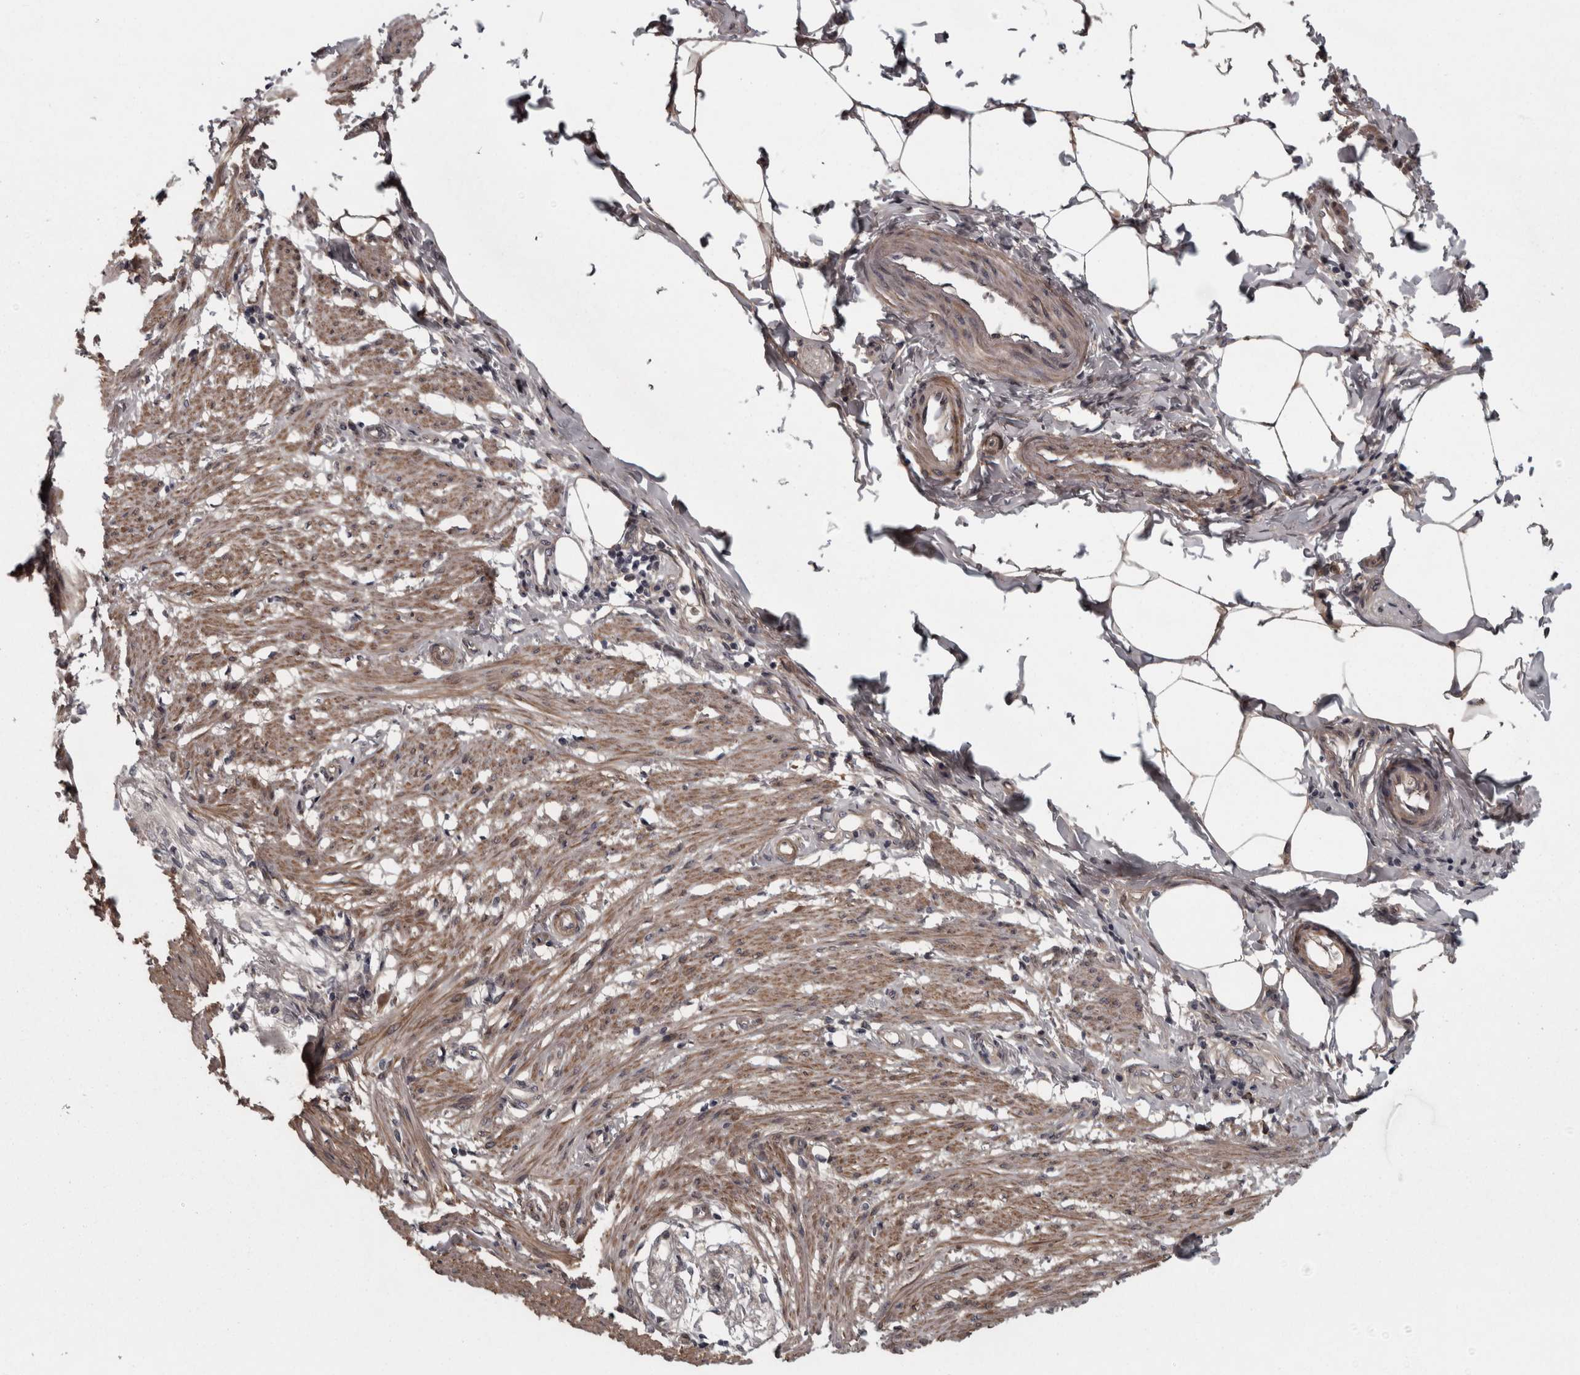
{"staining": {"intensity": "moderate", "quantity": ">75%", "location": "cytoplasmic/membranous"}, "tissue": "smooth muscle", "cell_type": "Smooth muscle cells", "image_type": "normal", "snomed": [{"axis": "morphology", "description": "Normal tissue, NOS"}, {"axis": "morphology", "description": "Adenocarcinoma, NOS"}, {"axis": "topography", "description": "Smooth muscle"}, {"axis": "topography", "description": "Colon"}], "caption": "Normal smooth muscle displays moderate cytoplasmic/membranous expression in approximately >75% of smooth muscle cells.", "gene": "RSU1", "patient": {"sex": "male", "age": 14}}